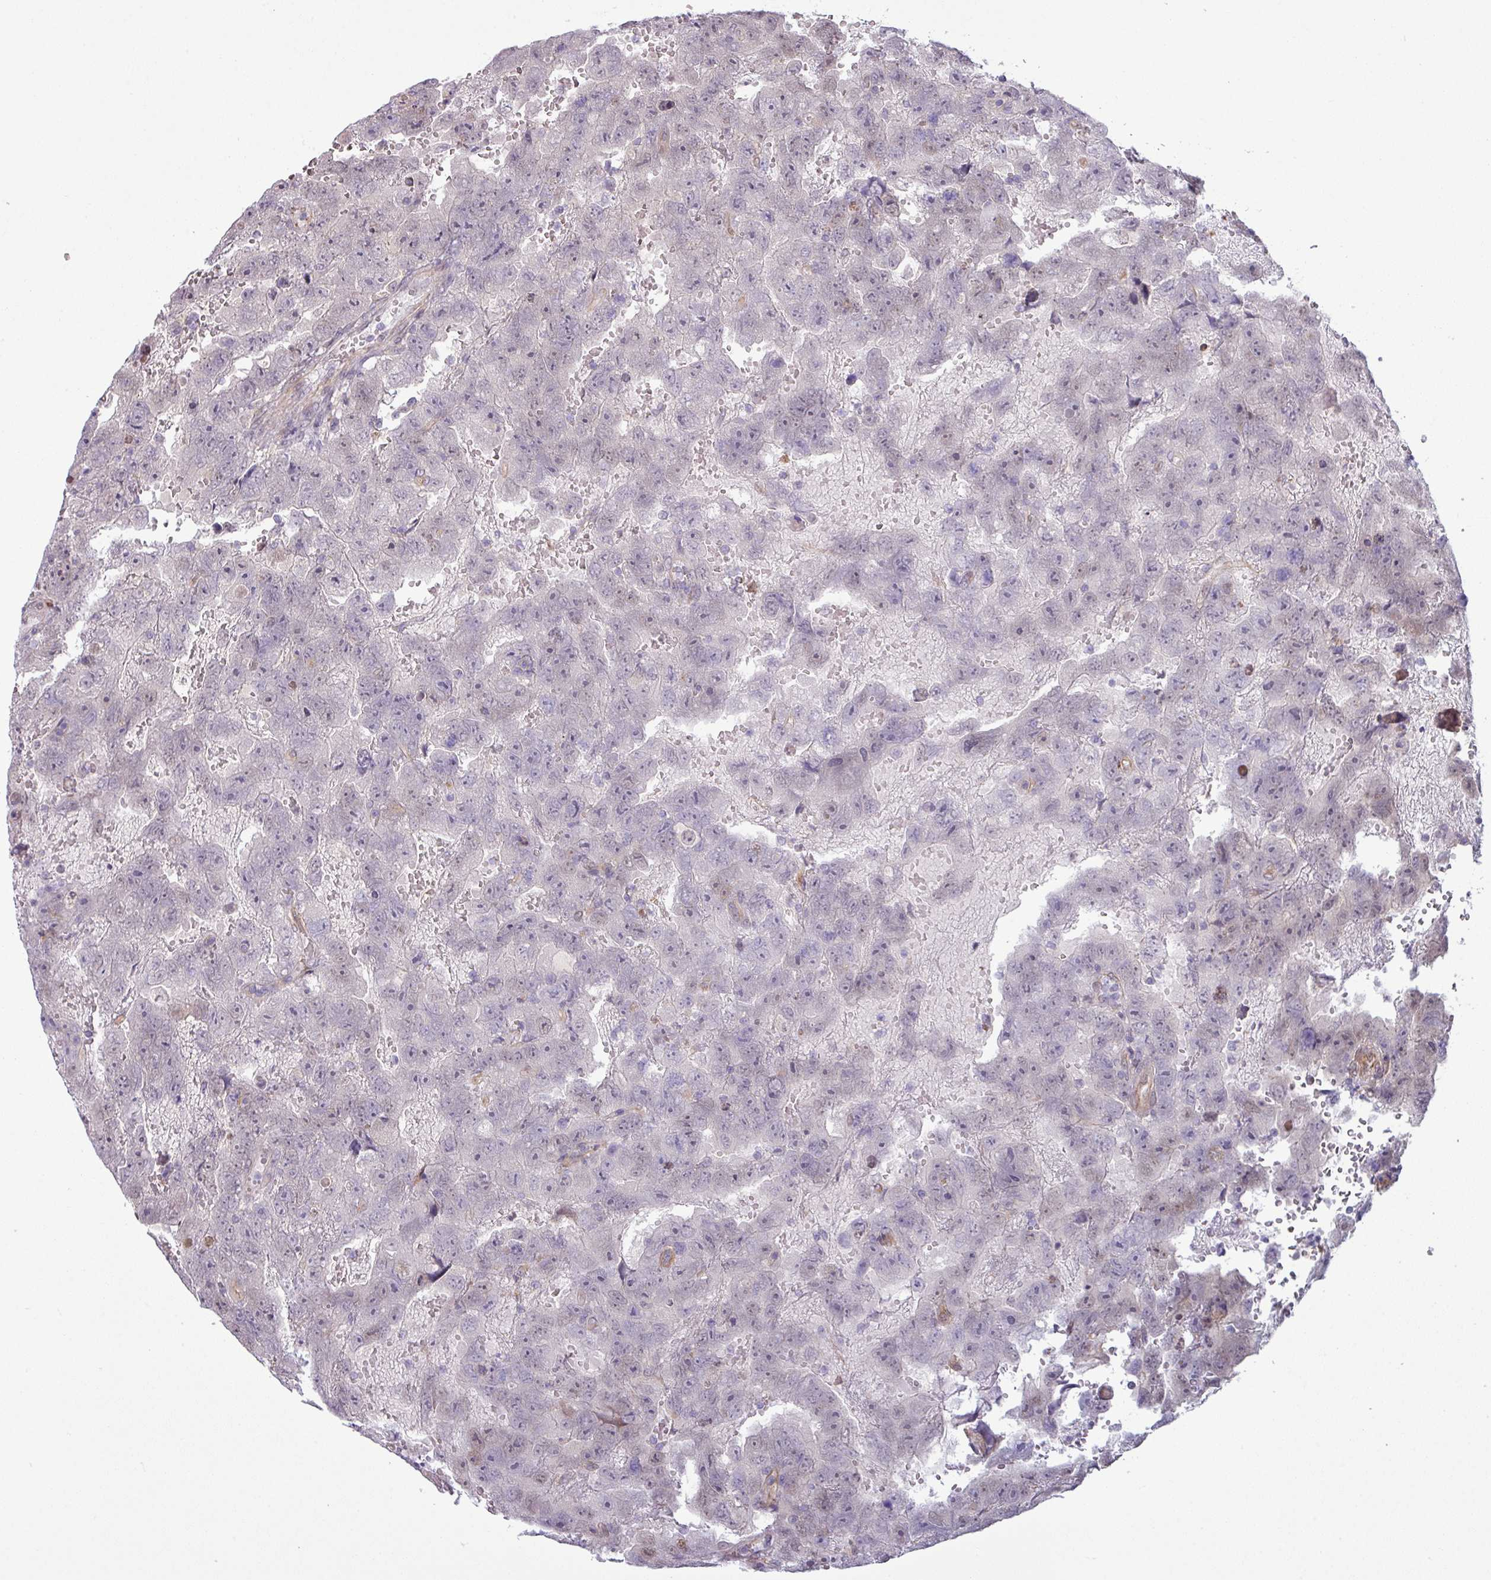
{"staining": {"intensity": "negative", "quantity": "none", "location": "none"}, "tissue": "testis cancer", "cell_type": "Tumor cells", "image_type": "cancer", "snomed": [{"axis": "morphology", "description": "Carcinoma, Embryonal, NOS"}, {"axis": "topography", "description": "Testis"}], "caption": "The immunohistochemistry photomicrograph has no significant positivity in tumor cells of embryonal carcinoma (testis) tissue. (DAB (3,3'-diaminobenzidine) immunohistochemistry visualized using brightfield microscopy, high magnification).", "gene": "CCDC144A", "patient": {"sex": "male", "age": 45}}